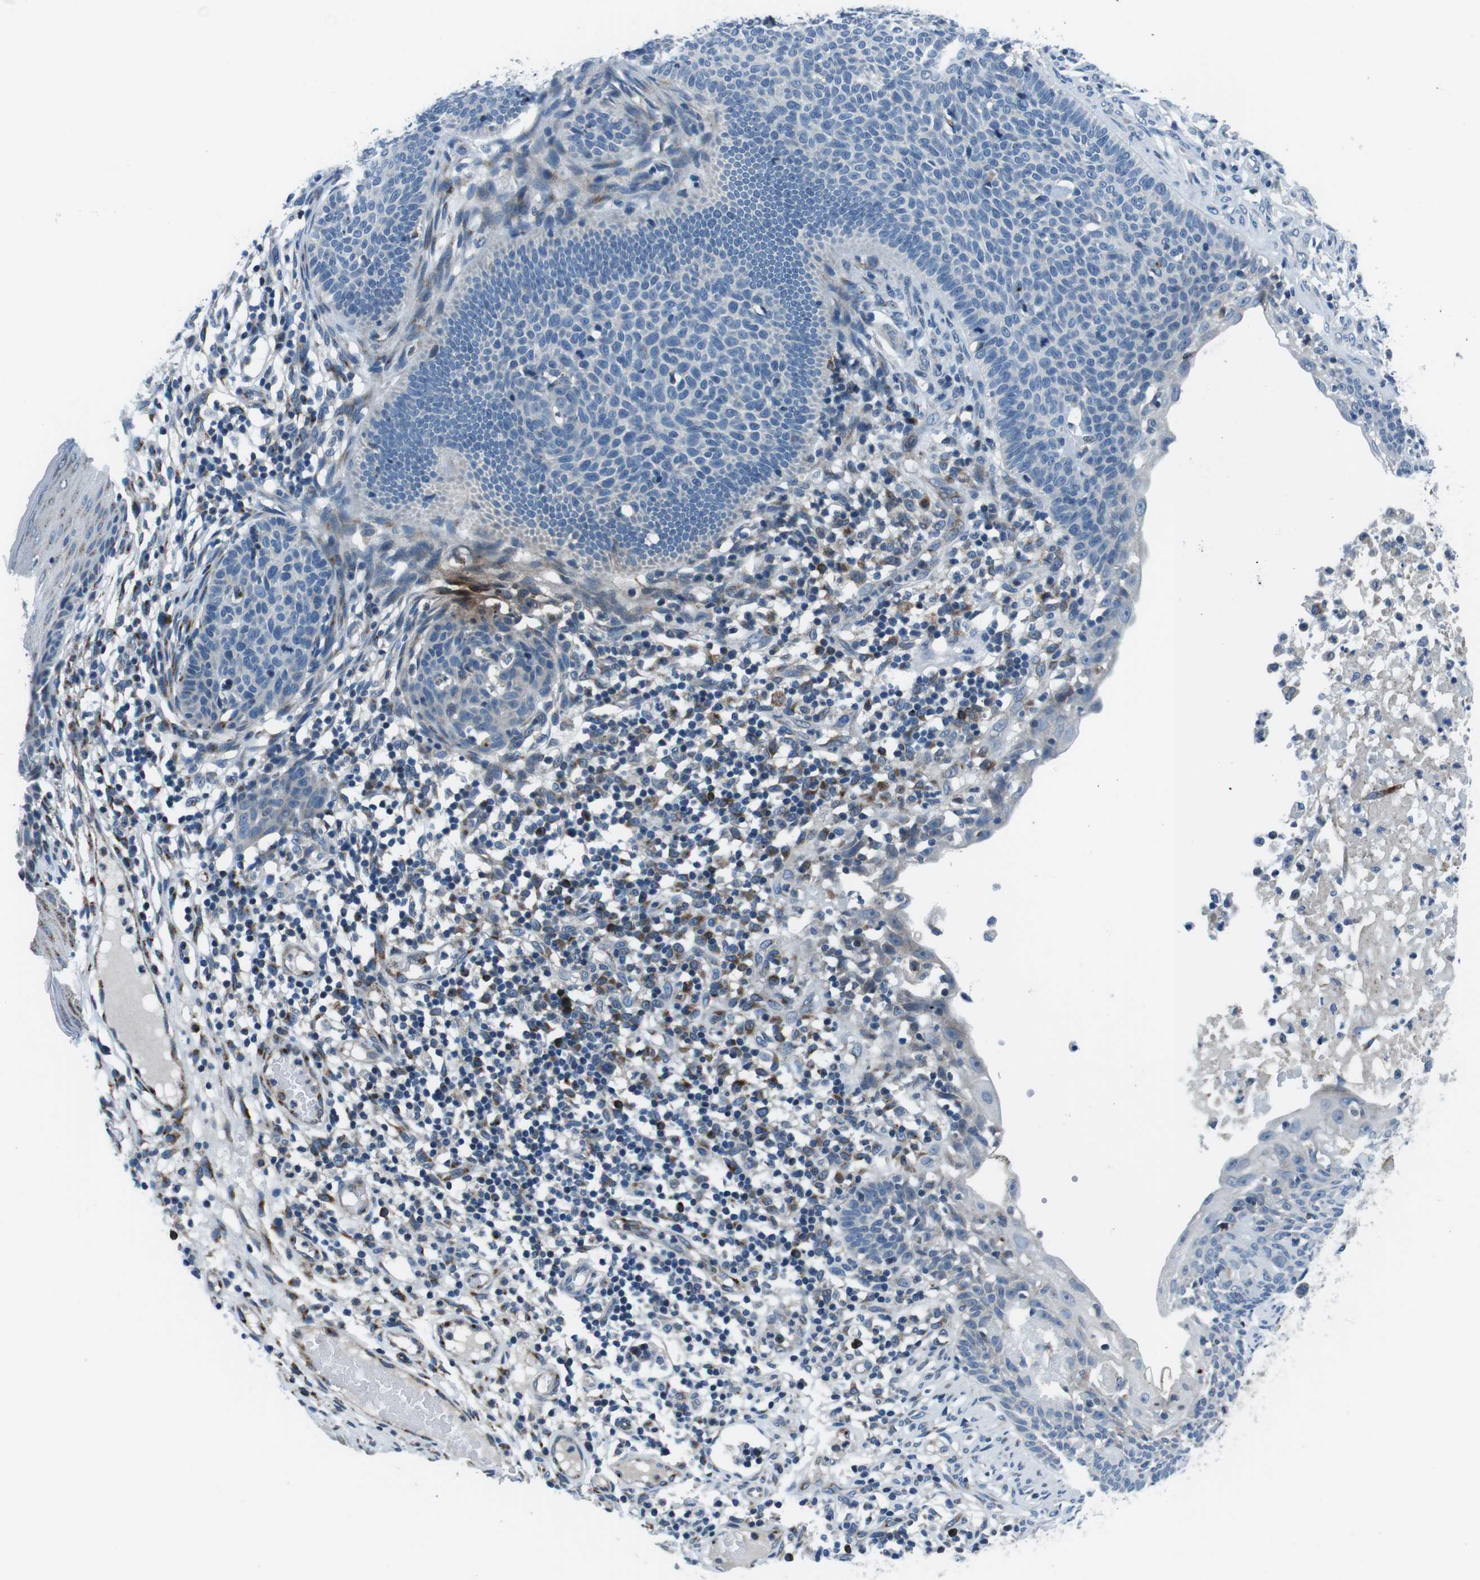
{"staining": {"intensity": "negative", "quantity": "none", "location": "none"}, "tissue": "skin cancer", "cell_type": "Tumor cells", "image_type": "cancer", "snomed": [{"axis": "morphology", "description": "Normal tissue, NOS"}, {"axis": "morphology", "description": "Basal cell carcinoma"}, {"axis": "topography", "description": "Skin"}], "caption": "DAB immunohistochemical staining of human skin basal cell carcinoma exhibits no significant expression in tumor cells.", "gene": "NUCB2", "patient": {"sex": "male", "age": 87}}